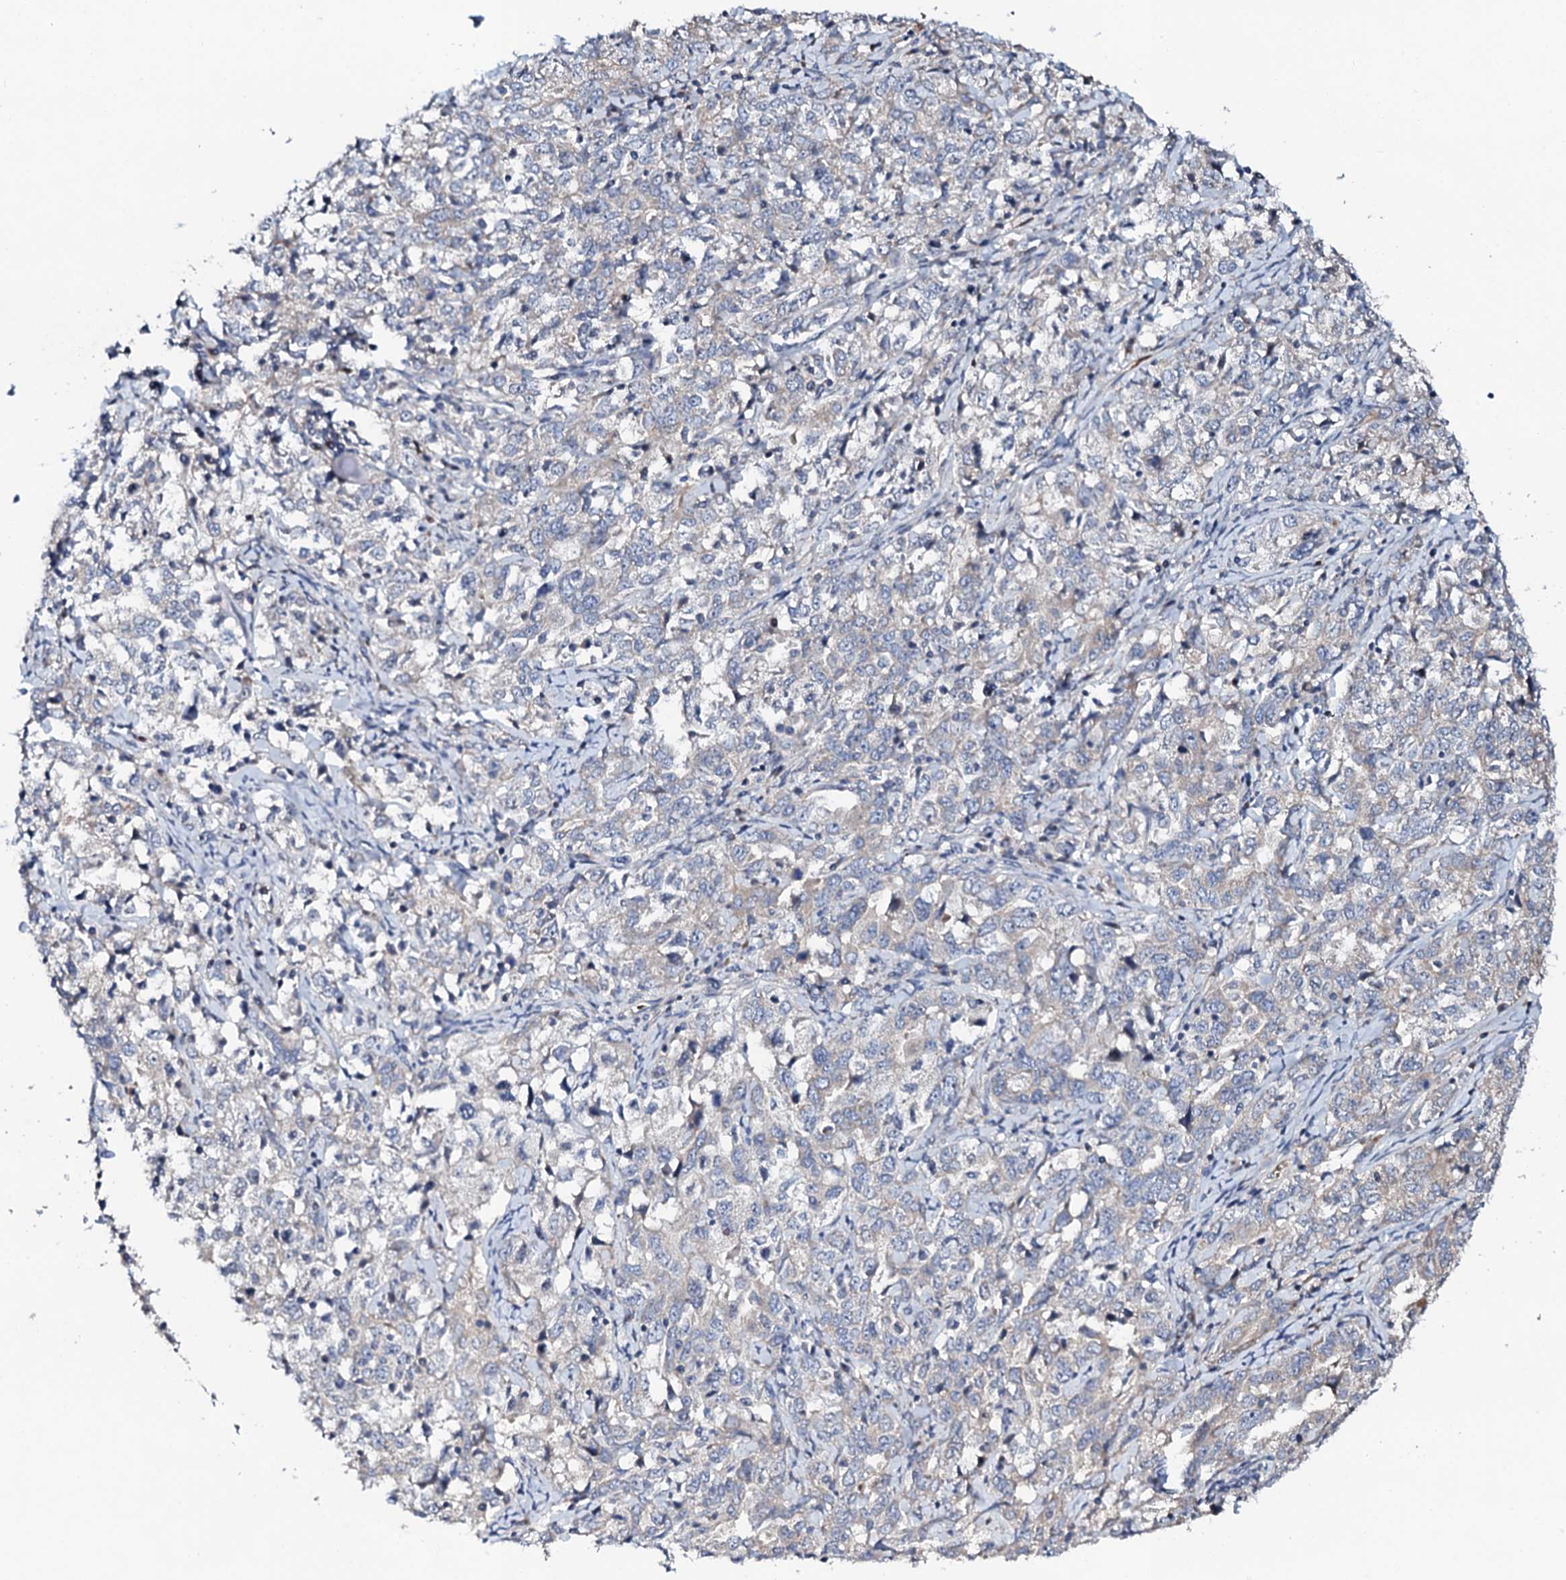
{"staining": {"intensity": "negative", "quantity": "none", "location": "none"}, "tissue": "ovarian cancer", "cell_type": "Tumor cells", "image_type": "cancer", "snomed": [{"axis": "morphology", "description": "Carcinoma, endometroid"}, {"axis": "topography", "description": "Ovary"}], "caption": "Immunohistochemistry histopathology image of human ovarian cancer stained for a protein (brown), which exhibits no expression in tumor cells.", "gene": "COG6", "patient": {"sex": "female", "age": 62}}